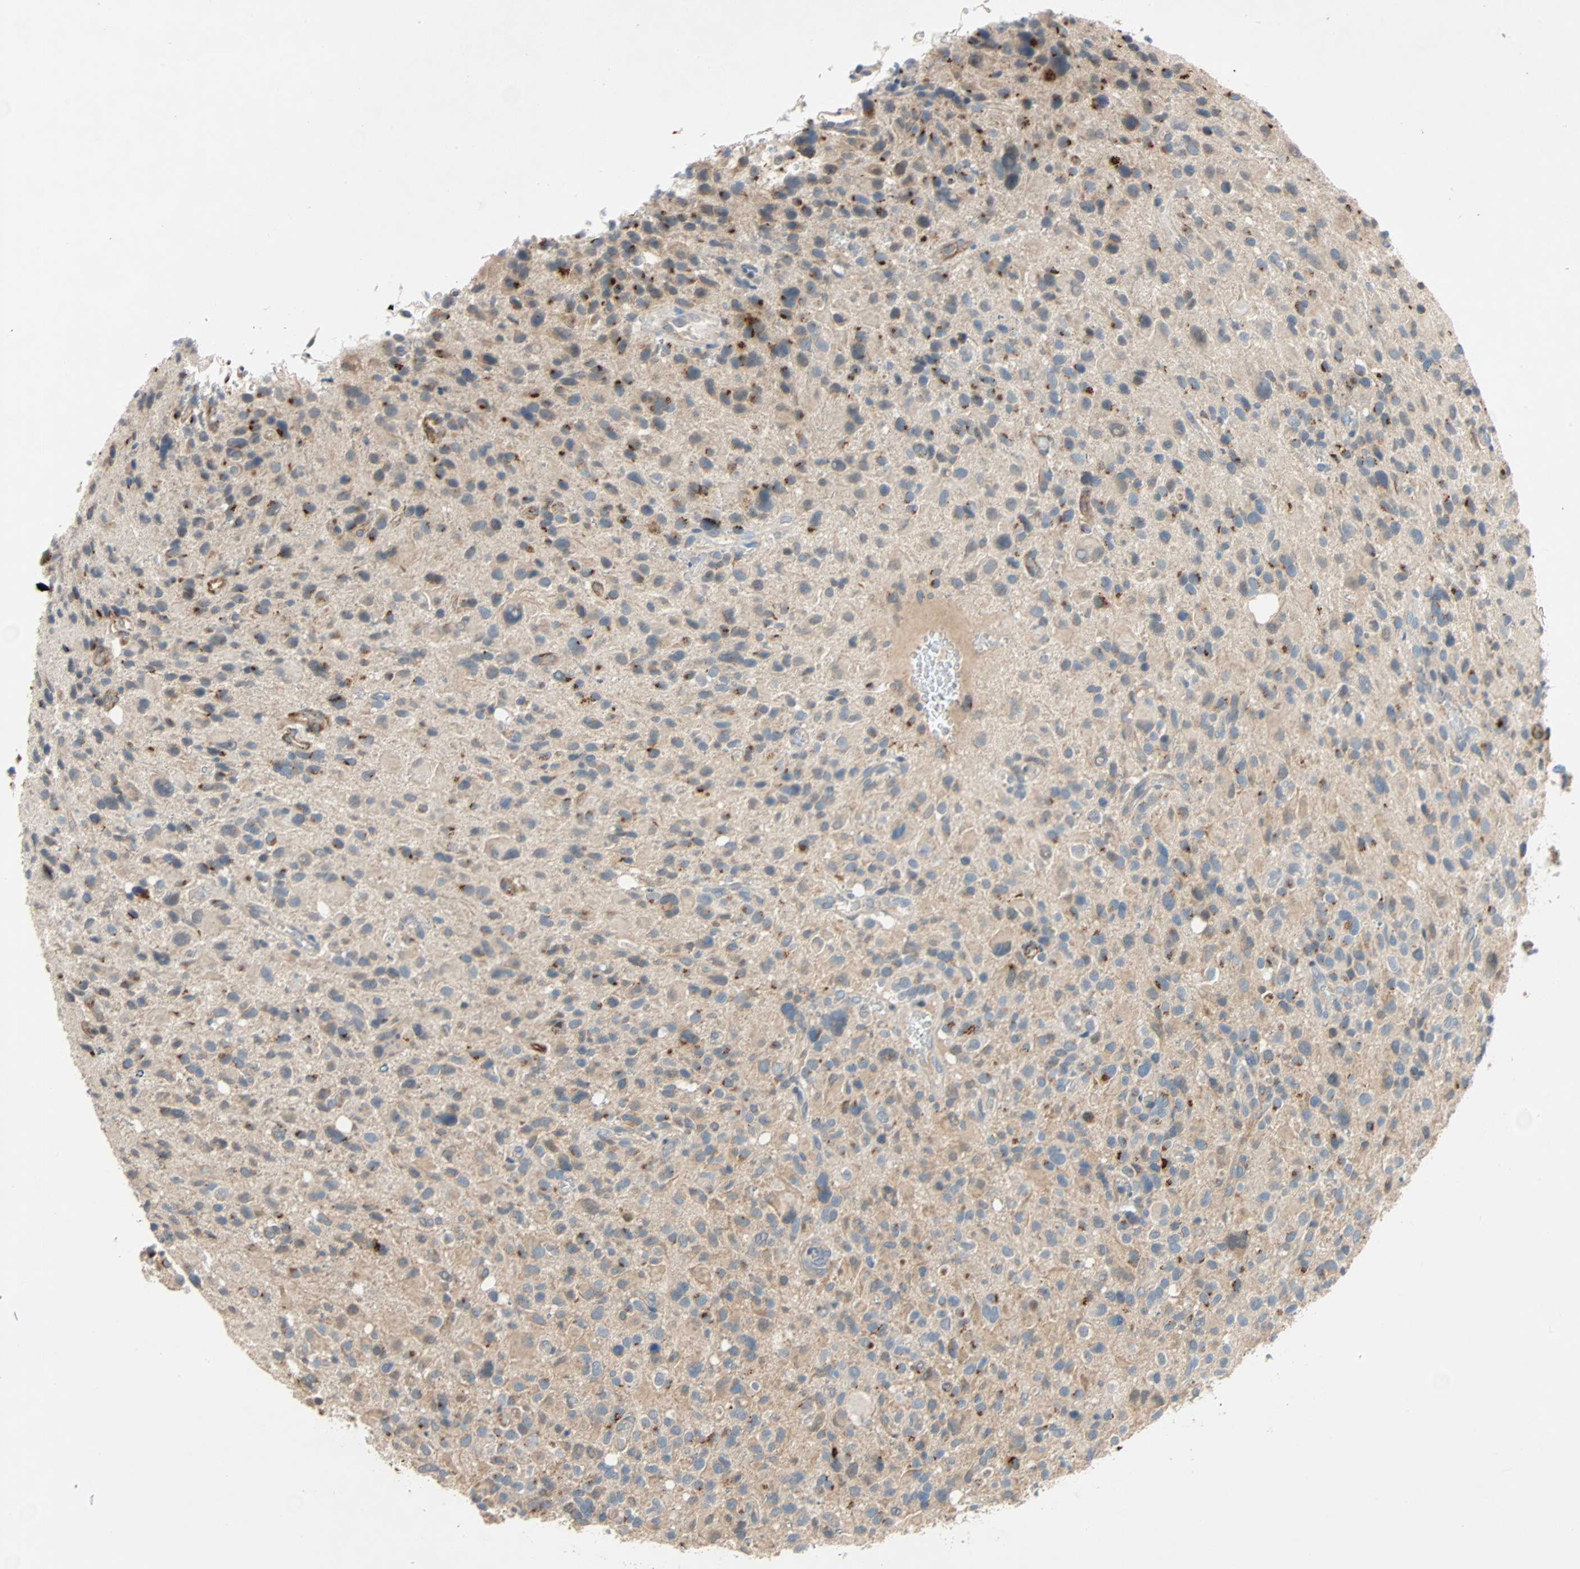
{"staining": {"intensity": "strong", "quantity": "<25%", "location": "cytoplasmic/membranous"}, "tissue": "glioma", "cell_type": "Tumor cells", "image_type": "cancer", "snomed": [{"axis": "morphology", "description": "Glioma, malignant, High grade"}, {"axis": "topography", "description": "Brain"}], "caption": "Protein expression by immunohistochemistry (IHC) demonstrates strong cytoplasmic/membranous staining in approximately <25% of tumor cells in glioma.", "gene": "XYLT1", "patient": {"sex": "male", "age": 48}}